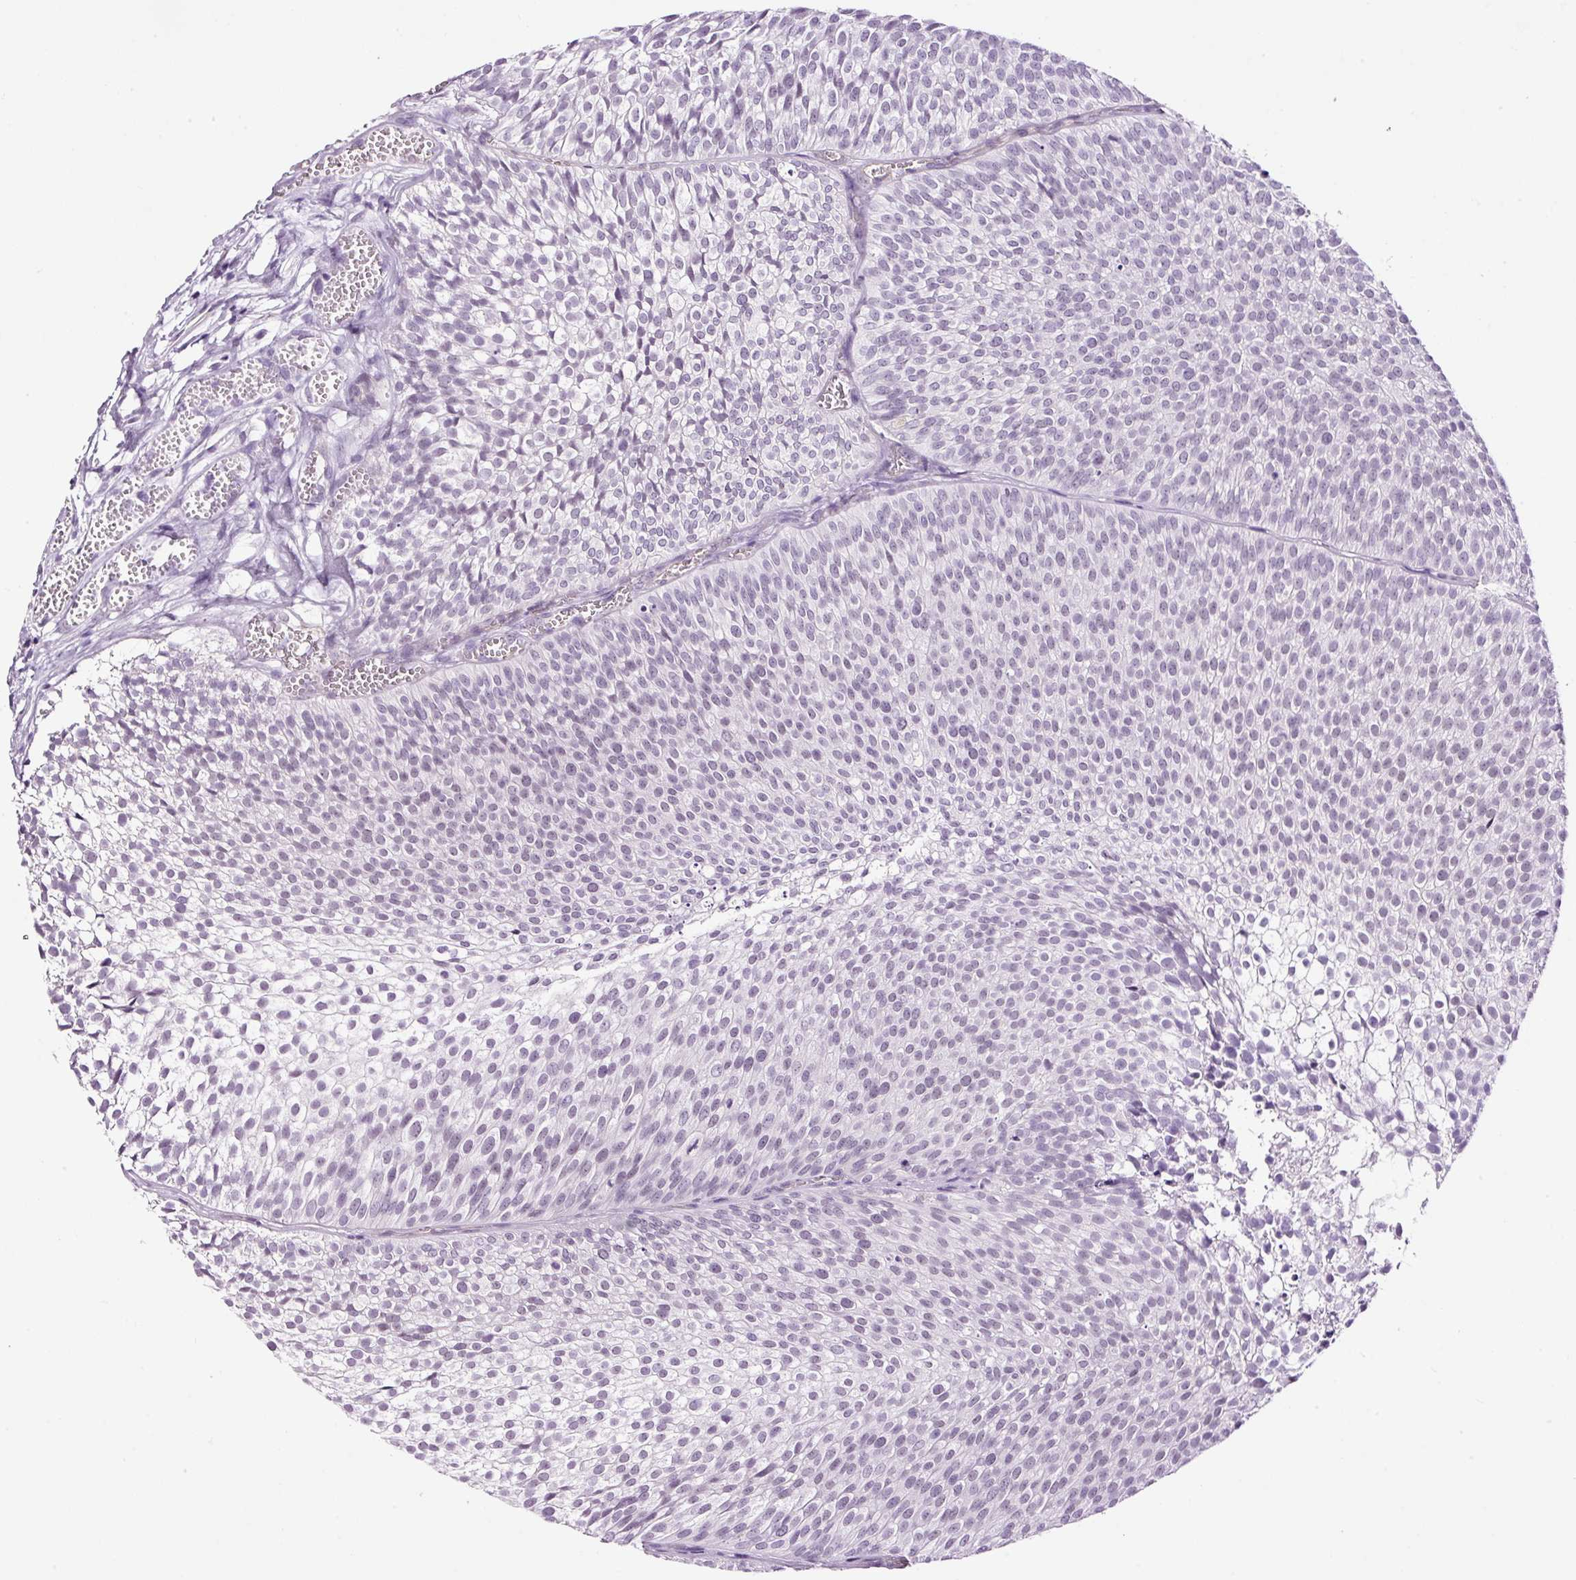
{"staining": {"intensity": "negative", "quantity": "none", "location": "none"}, "tissue": "urothelial cancer", "cell_type": "Tumor cells", "image_type": "cancer", "snomed": [{"axis": "morphology", "description": "Urothelial carcinoma, Low grade"}, {"axis": "topography", "description": "Urinary bladder"}], "caption": "Immunohistochemical staining of low-grade urothelial carcinoma shows no significant staining in tumor cells.", "gene": "RTF2", "patient": {"sex": "male", "age": 91}}